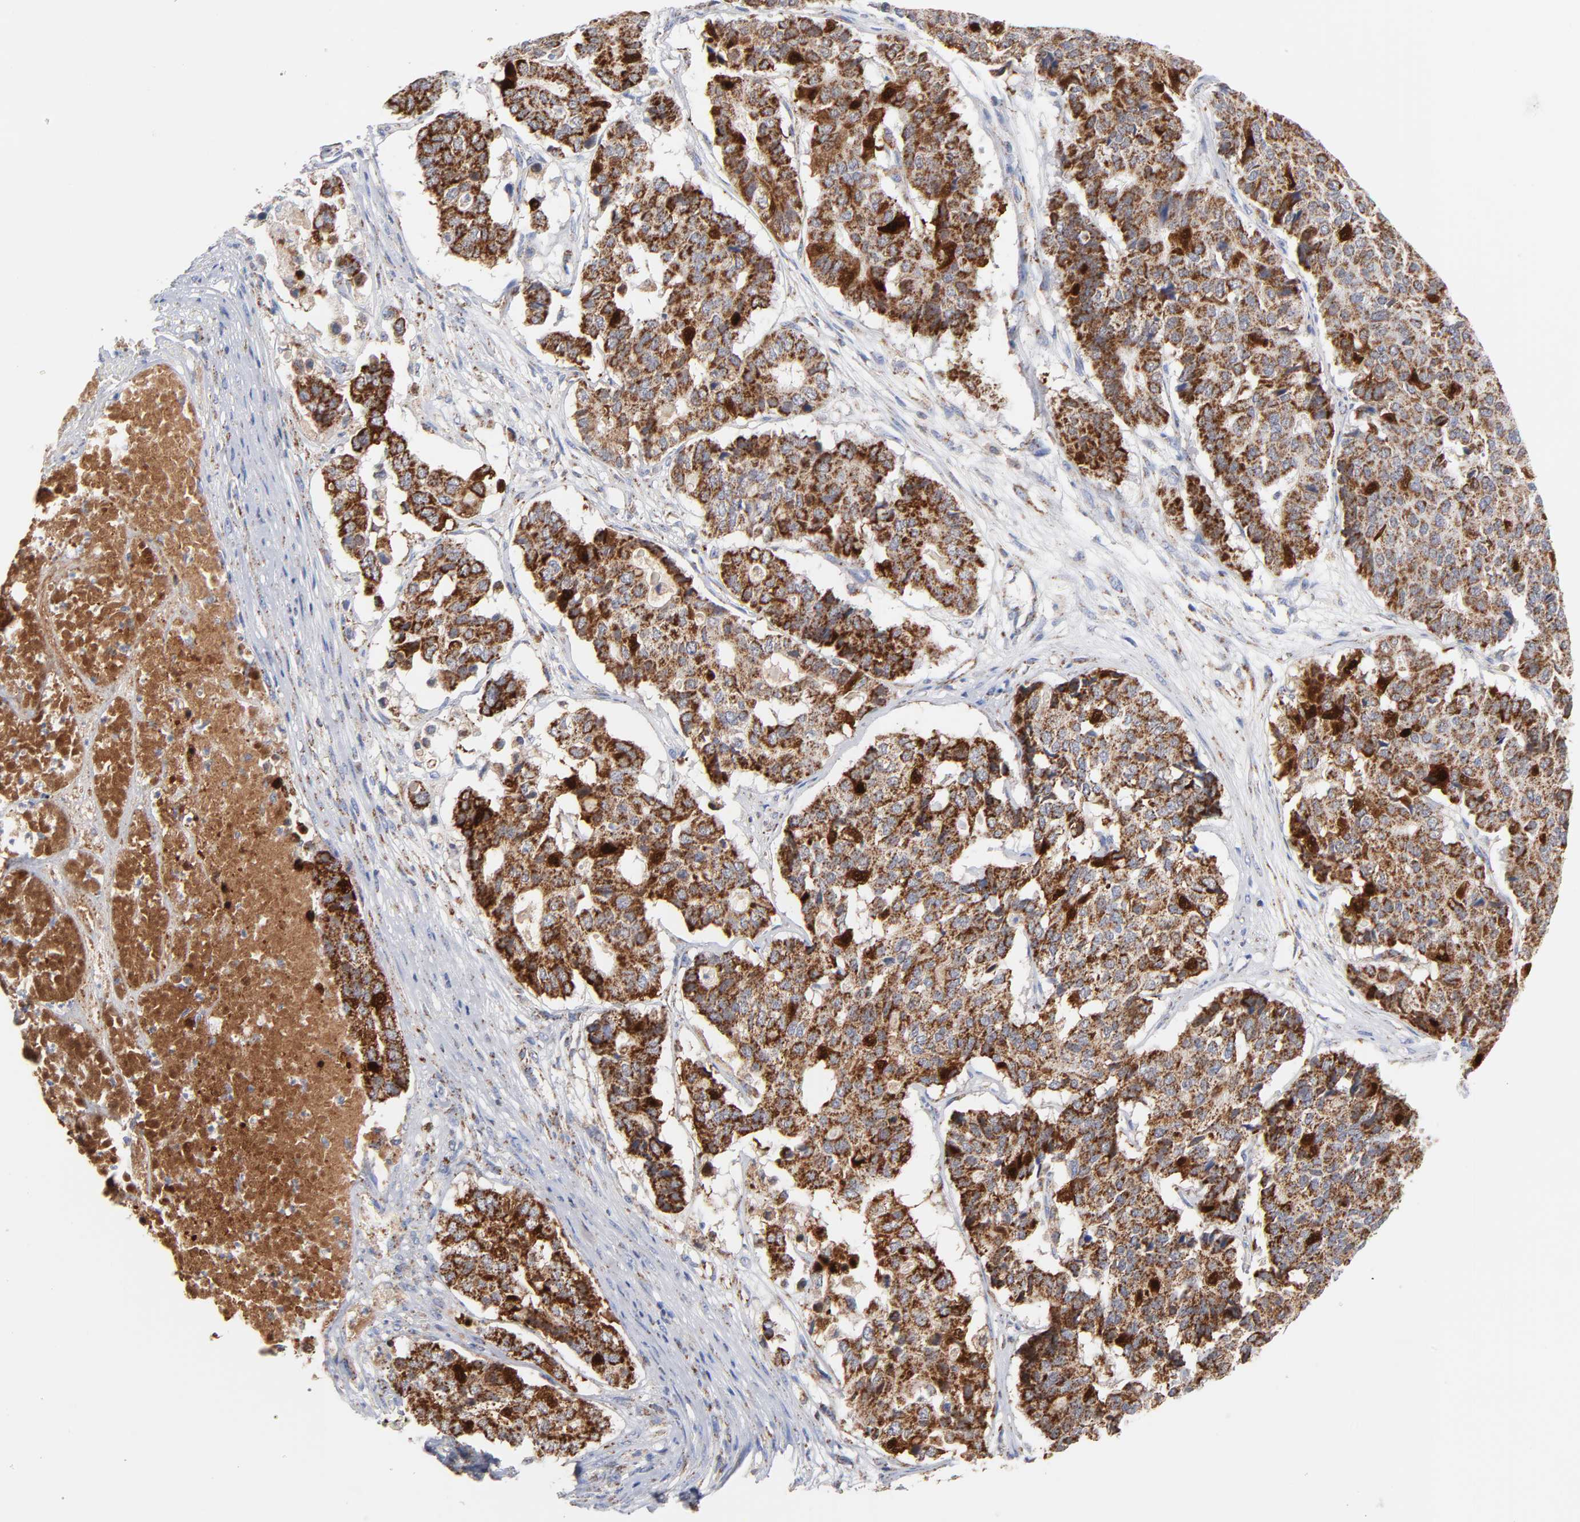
{"staining": {"intensity": "strong", "quantity": ">75%", "location": "cytoplasmic/membranous"}, "tissue": "pancreatic cancer", "cell_type": "Tumor cells", "image_type": "cancer", "snomed": [{"axis": "morphology", "description": "Adenocarcinoma, NOS"}, {"axis": "topography", "description": "Pancreas"}], "caption": "DAB (3,3'-diaminobenzidine) immunohistochemical staining of adenocarcinoma (pancreatic) displays strong cytoplasmic/membranous protein expression in about >75% of tumor cells.", "gene": "DIABLO", "patient": {"sex": "male", "age": 50}}